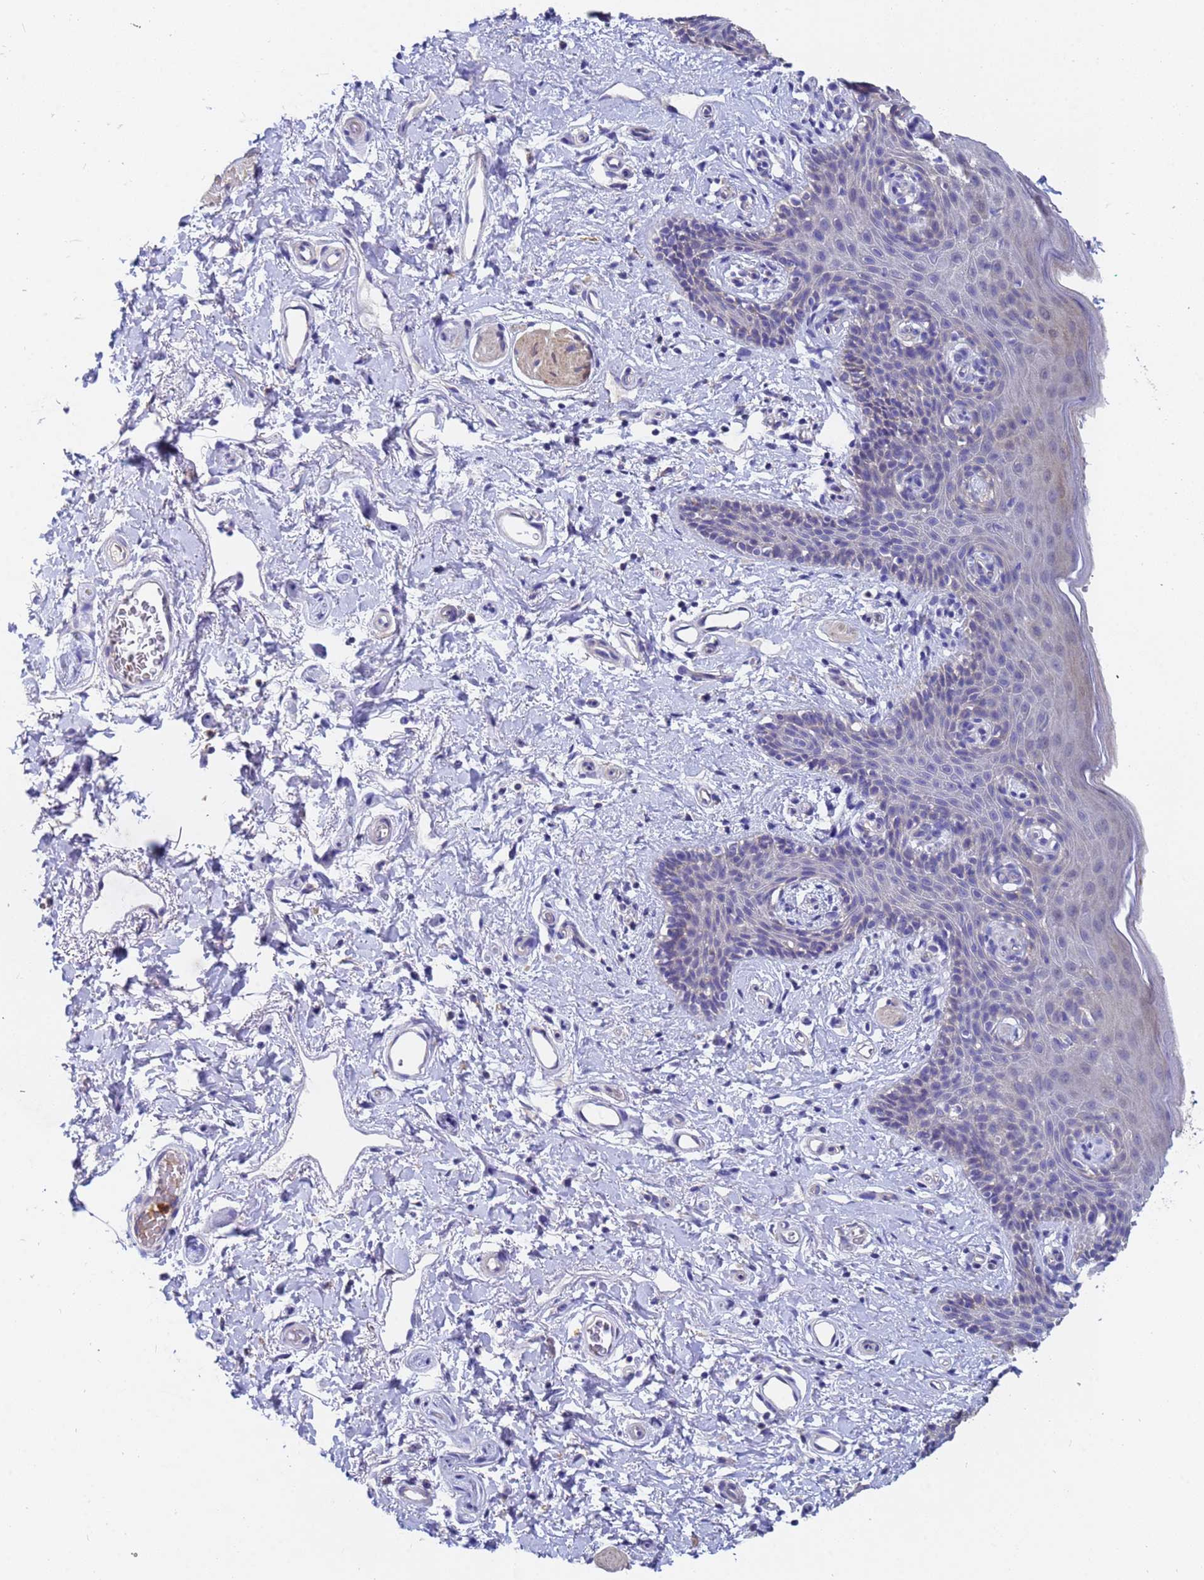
{"staining": {"intensity": "negative", "quantity": "none", "location": "none"}, "tissue": "skin", "cell_type": "Epidermal cells", "image_type": "normal", "snomed": [{"axis": "morphology", "description": "Normal tissue, NOS"}, {"axis": "topography", "description": "Vulva"}], "caption": "Protein analysis of unremarkable skin displays no significant positivity in epidermal cells.", "gene": "TTLL11", "patient": {"sex": "female", "age": 66}}